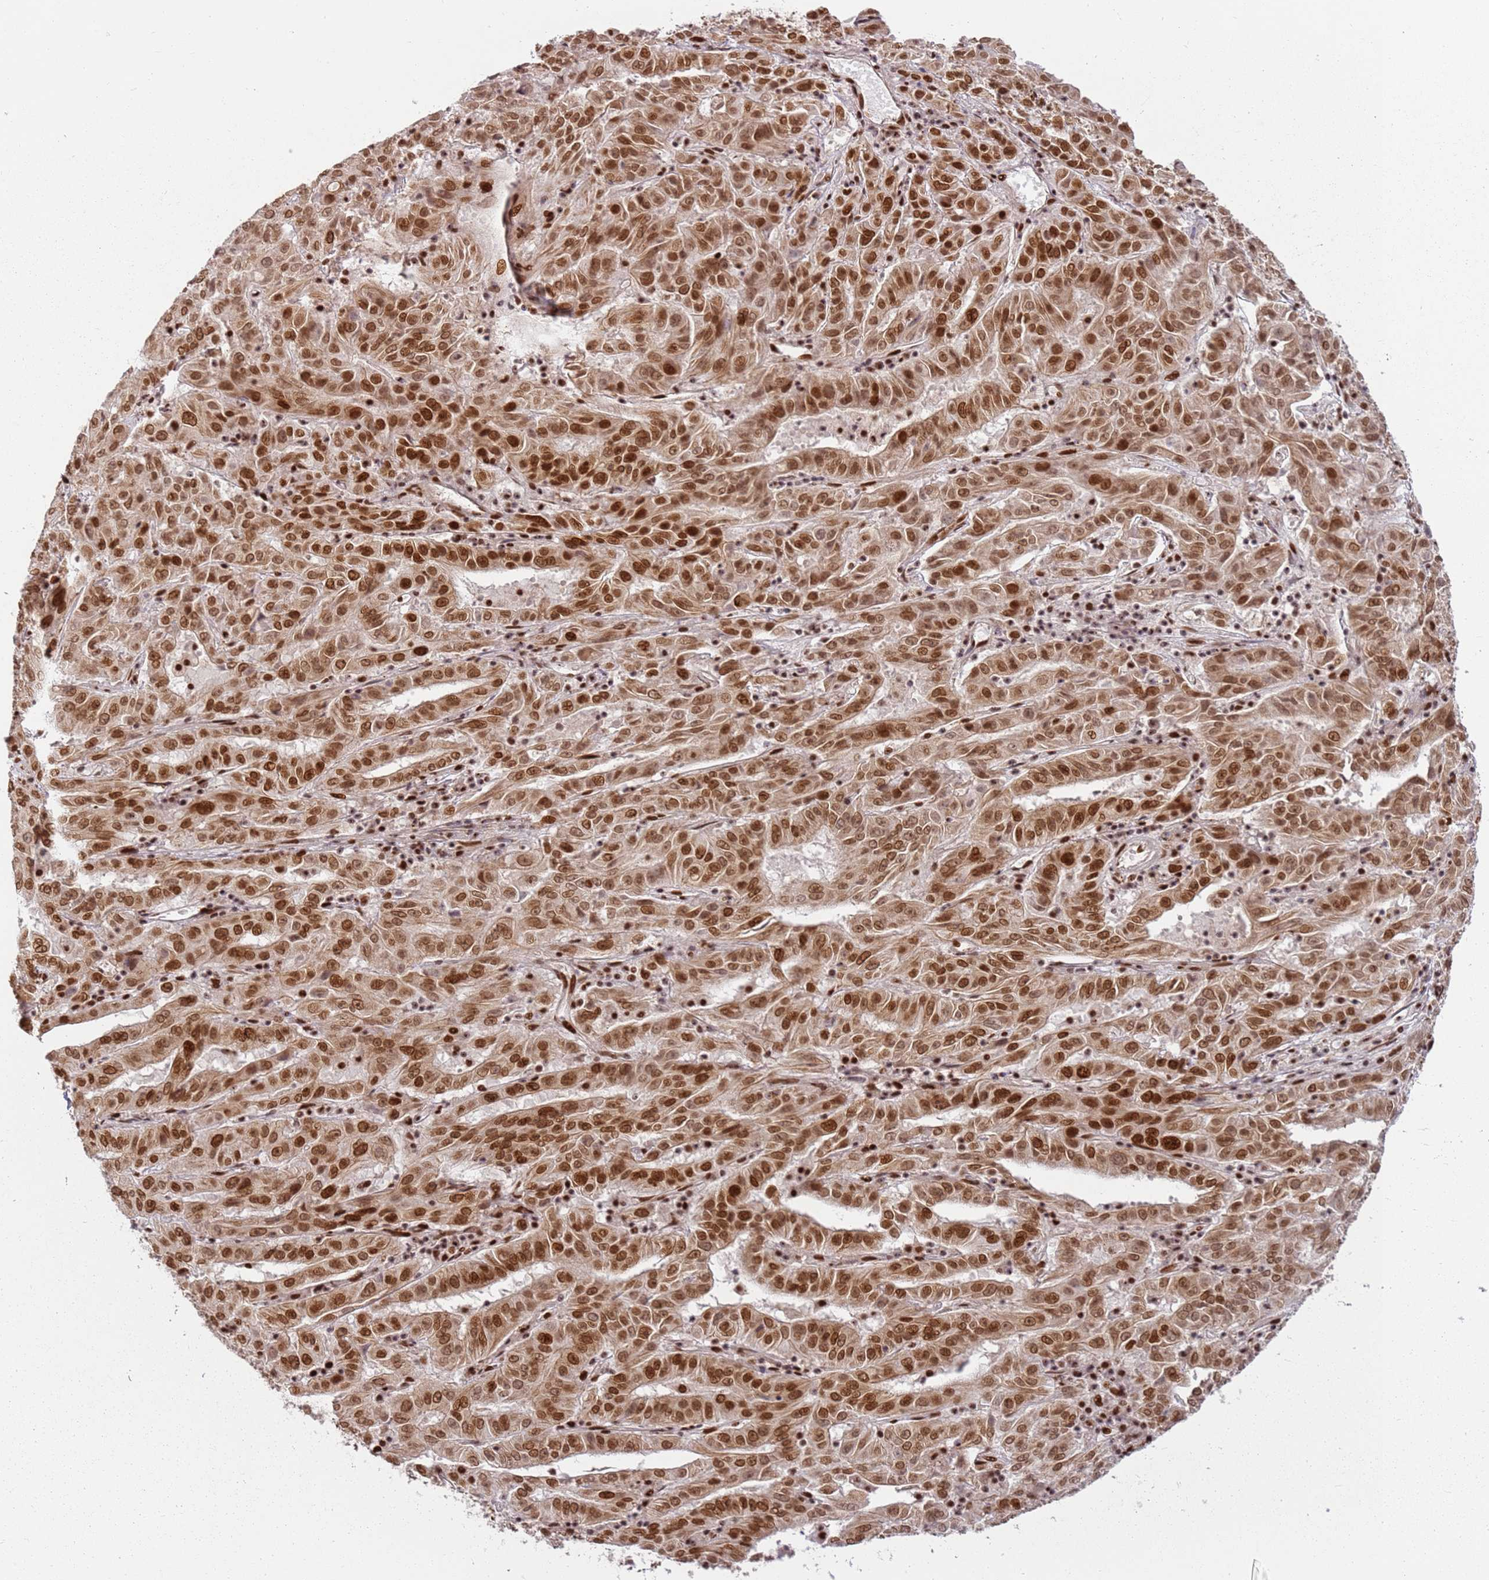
{"staining": {"intensity": "strong", "quantity": ">75%", "location": "nuclear"}, "tissue": "pancreatic cancer", "cell_type": "Tumor cells", "image_type": "cancer", "snomed": [{"axis": "morphology", "description": "Adenocarcinoma, NOS"}, {"axis": "topography", "description": "Pancreas"}], "caption": "About >75% of tumor cells in human adenocarcinoma (pancreatic) exhibit strong nuclear protein staining as visualized by brown immunohistochemical staining.", "gene": "TENT4A", "patient": {"sex": "male", "age": 63}}